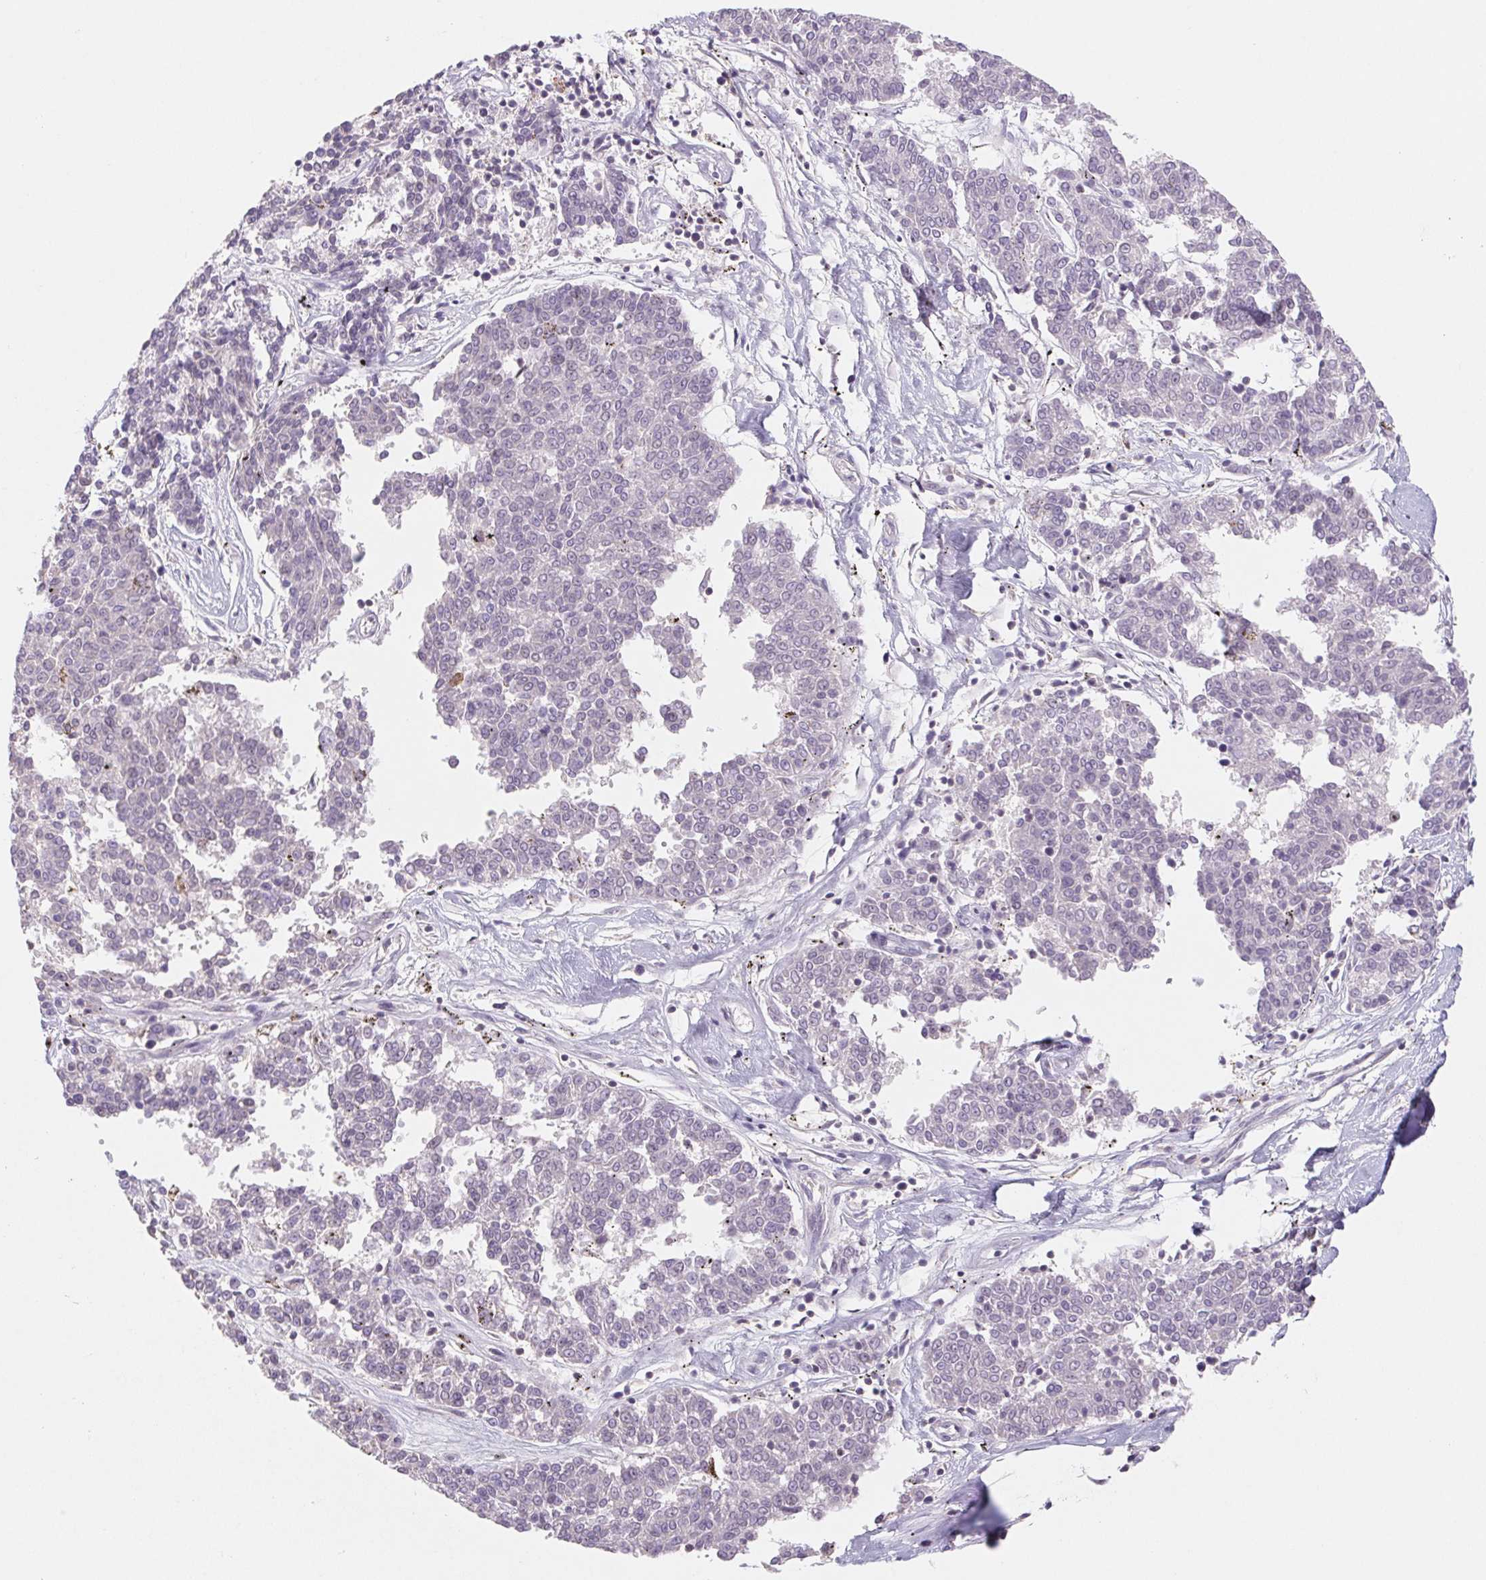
{"staining": {"intensity": "negative", "quantity": "none", "location": "none"}, "tissue": "melanoma", "cell_type": "Tumor cells", "image_type": "cancer", "snomed": [{"axis": "morphology", "description": "Malignant melanoma, NOS"}, {"axis": "topography", "description": "Skin"}], "caption": "Immunohistochemical staining of malignant melanoma reveals no significant expression in tumor cells. Brightfield microscopy of immunohistochemistry stained with DAB (brown) and hematoxylin (blue), captured at high magnification.", "gene": "KIF26A", "patient": {"sex": "female", "age": 72}}